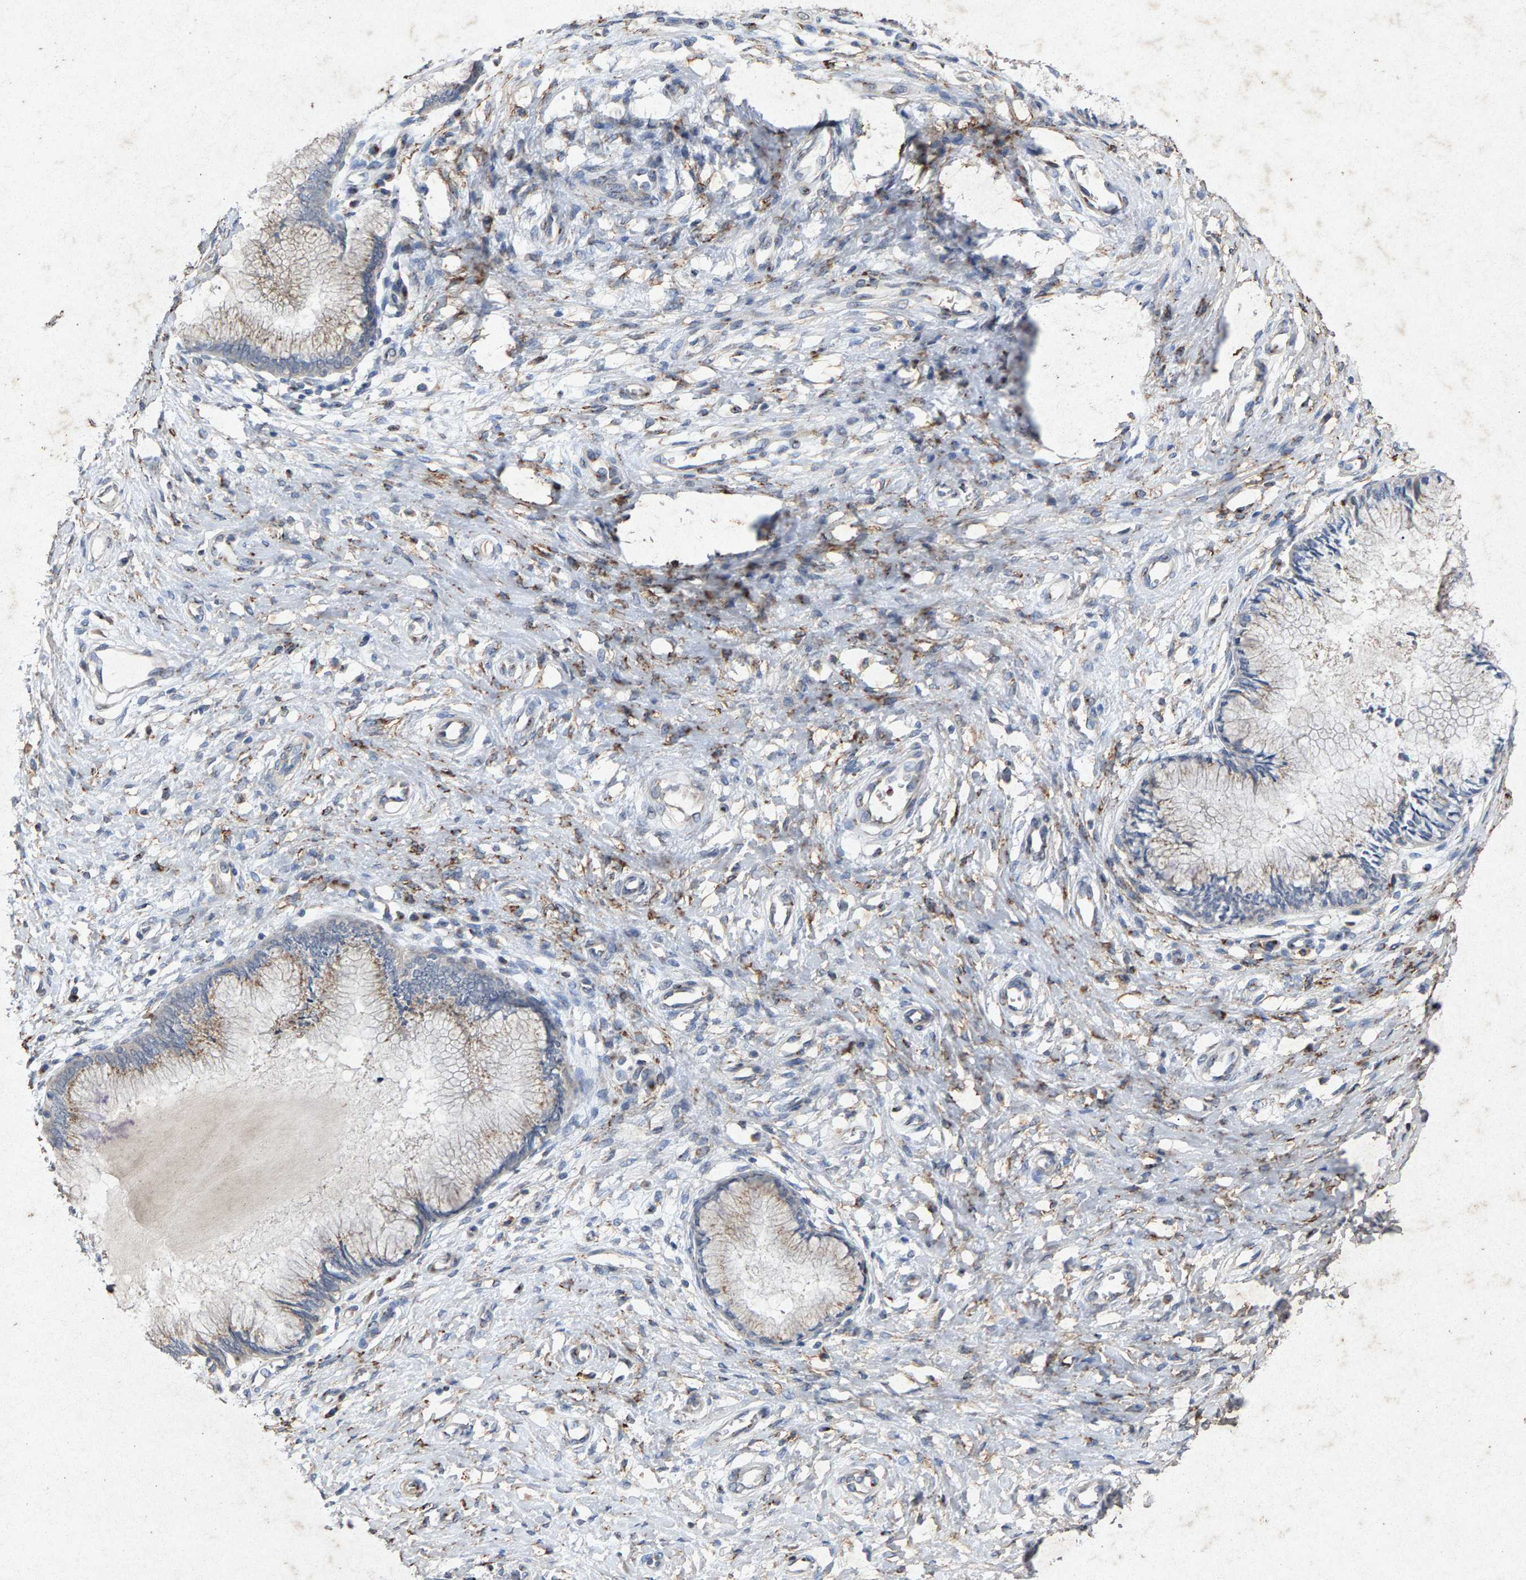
{"staining": {"intensity": "weak", "quantity": "<25%", "location": "cytoplasmic/membranous"}, "tissue": "cervix", "cell_type": "Glandular cells", "image_type": "normal", "snomed": [{"axis": "morphology", "description": "Normal tissue, NOS"}, {"axis": "topography", "description": "Cervix"}], "caption": "Protein analysis of normal cervix reveals no significant expression in glandular cells.", "gene": "MAN2A1", "patient": {"sex": "female", "age": 55}}